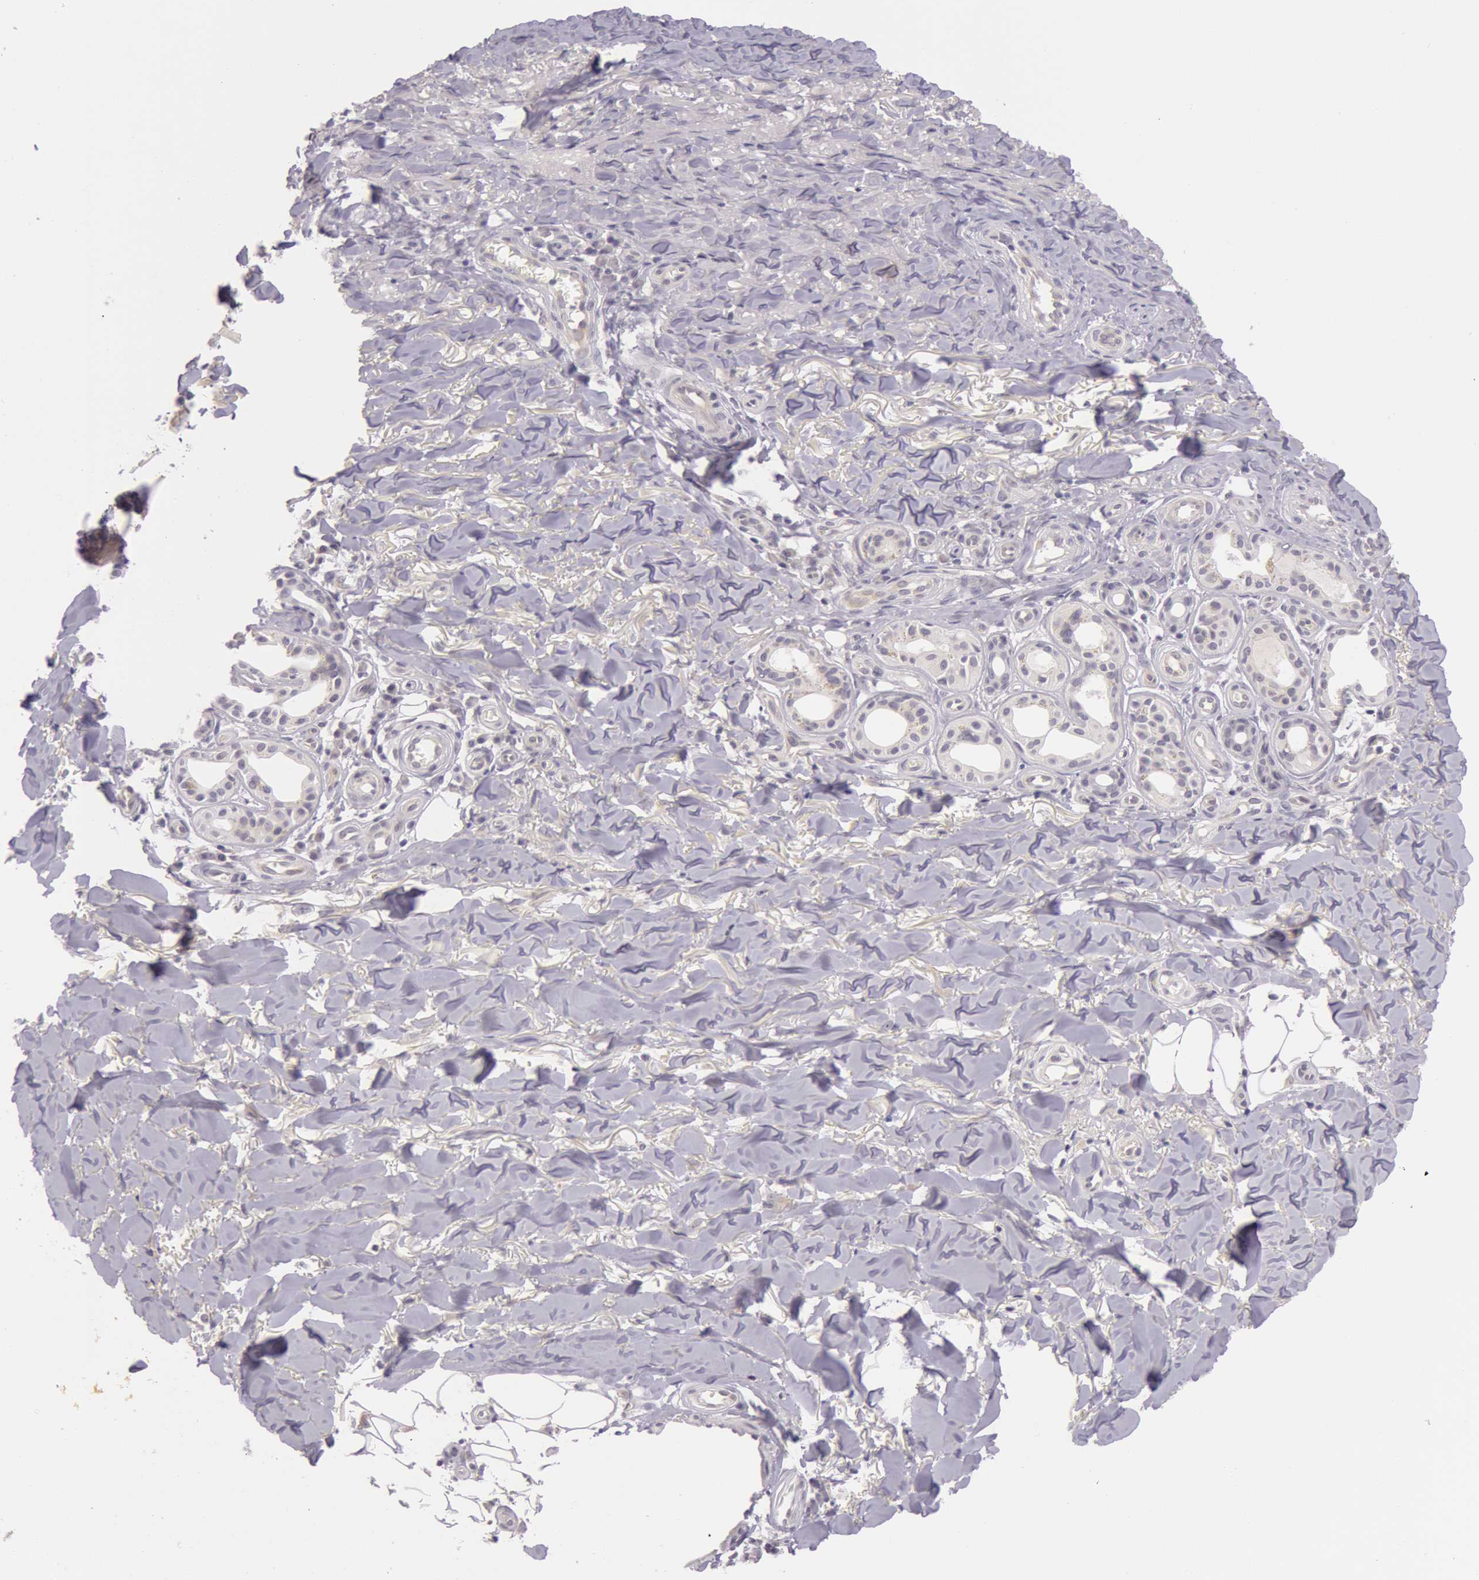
{"staining": {"intensity": "negative", "quantity": "none", "location": "none"}, "tissue": "skin cancer", "cell_type": "Tumor cells", "image_type": "cancer", "snomed": [{"axis": "morphology", "description": "Basal cell carcinoma"}, {"axis": "topography", "description": "Skin"}], "caption": "Micrograph shows no significant protein positivity in tumor cells of basal cell carcinoma (skin).", "gene": "RBMY1F", "patient": {"sex": "male", "age": 81}}